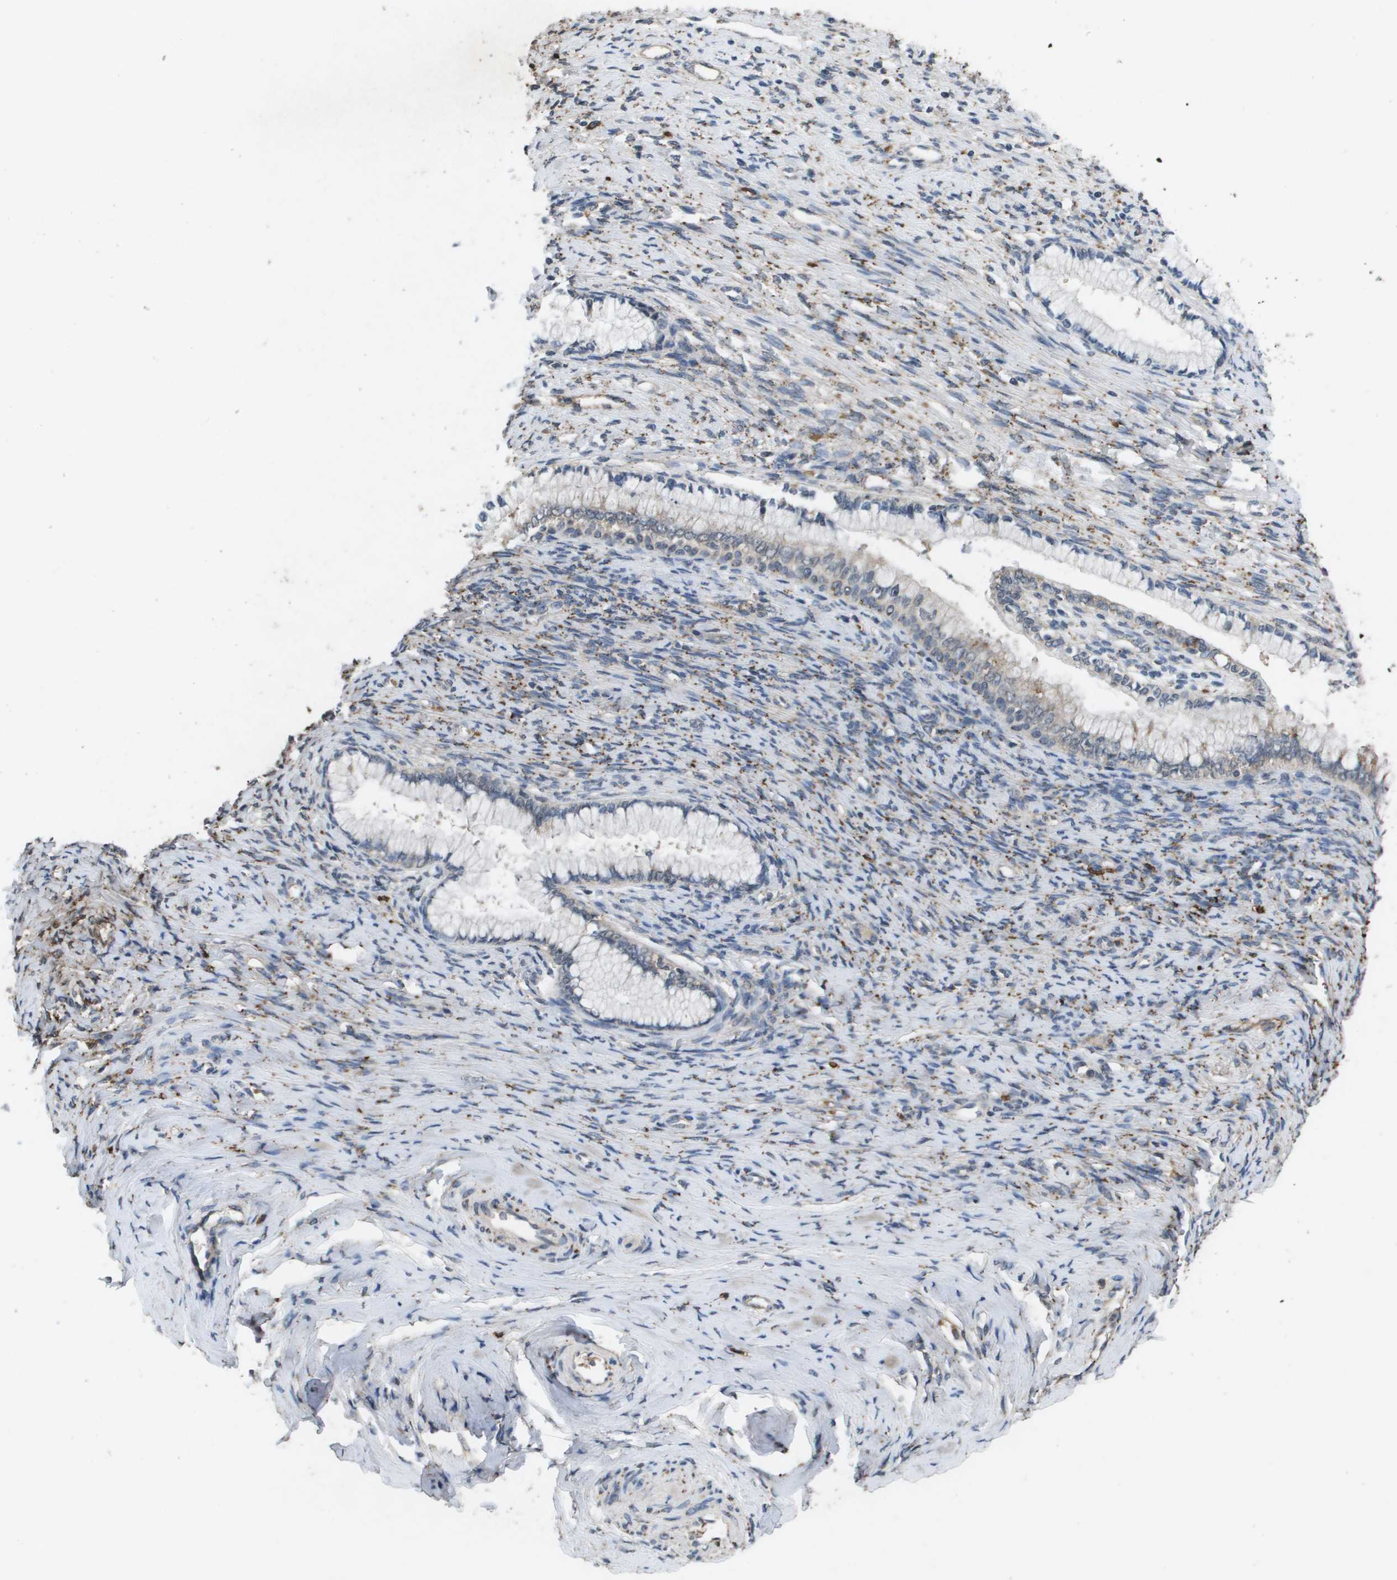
{"staining": {"intensity": "weak", "quantity": "<25%", "location": "cytoplasmic/membranous"}, "tissue": "cervical cancer", "cell_type": "Tumor cells", "image_type": "cancer", "snomed": [{"axis": "morphology", "description": "Squamous cell carcinoma, NOS"}, {"axis": "topography", "description": "Cervix"}], "caption": "High power microscopy histopathology image of an IHC image of cervical cancer, revealing no significant expression in tumor cells.", "gene": "PROC", "patient": {"sex": "female", "age": 63}}